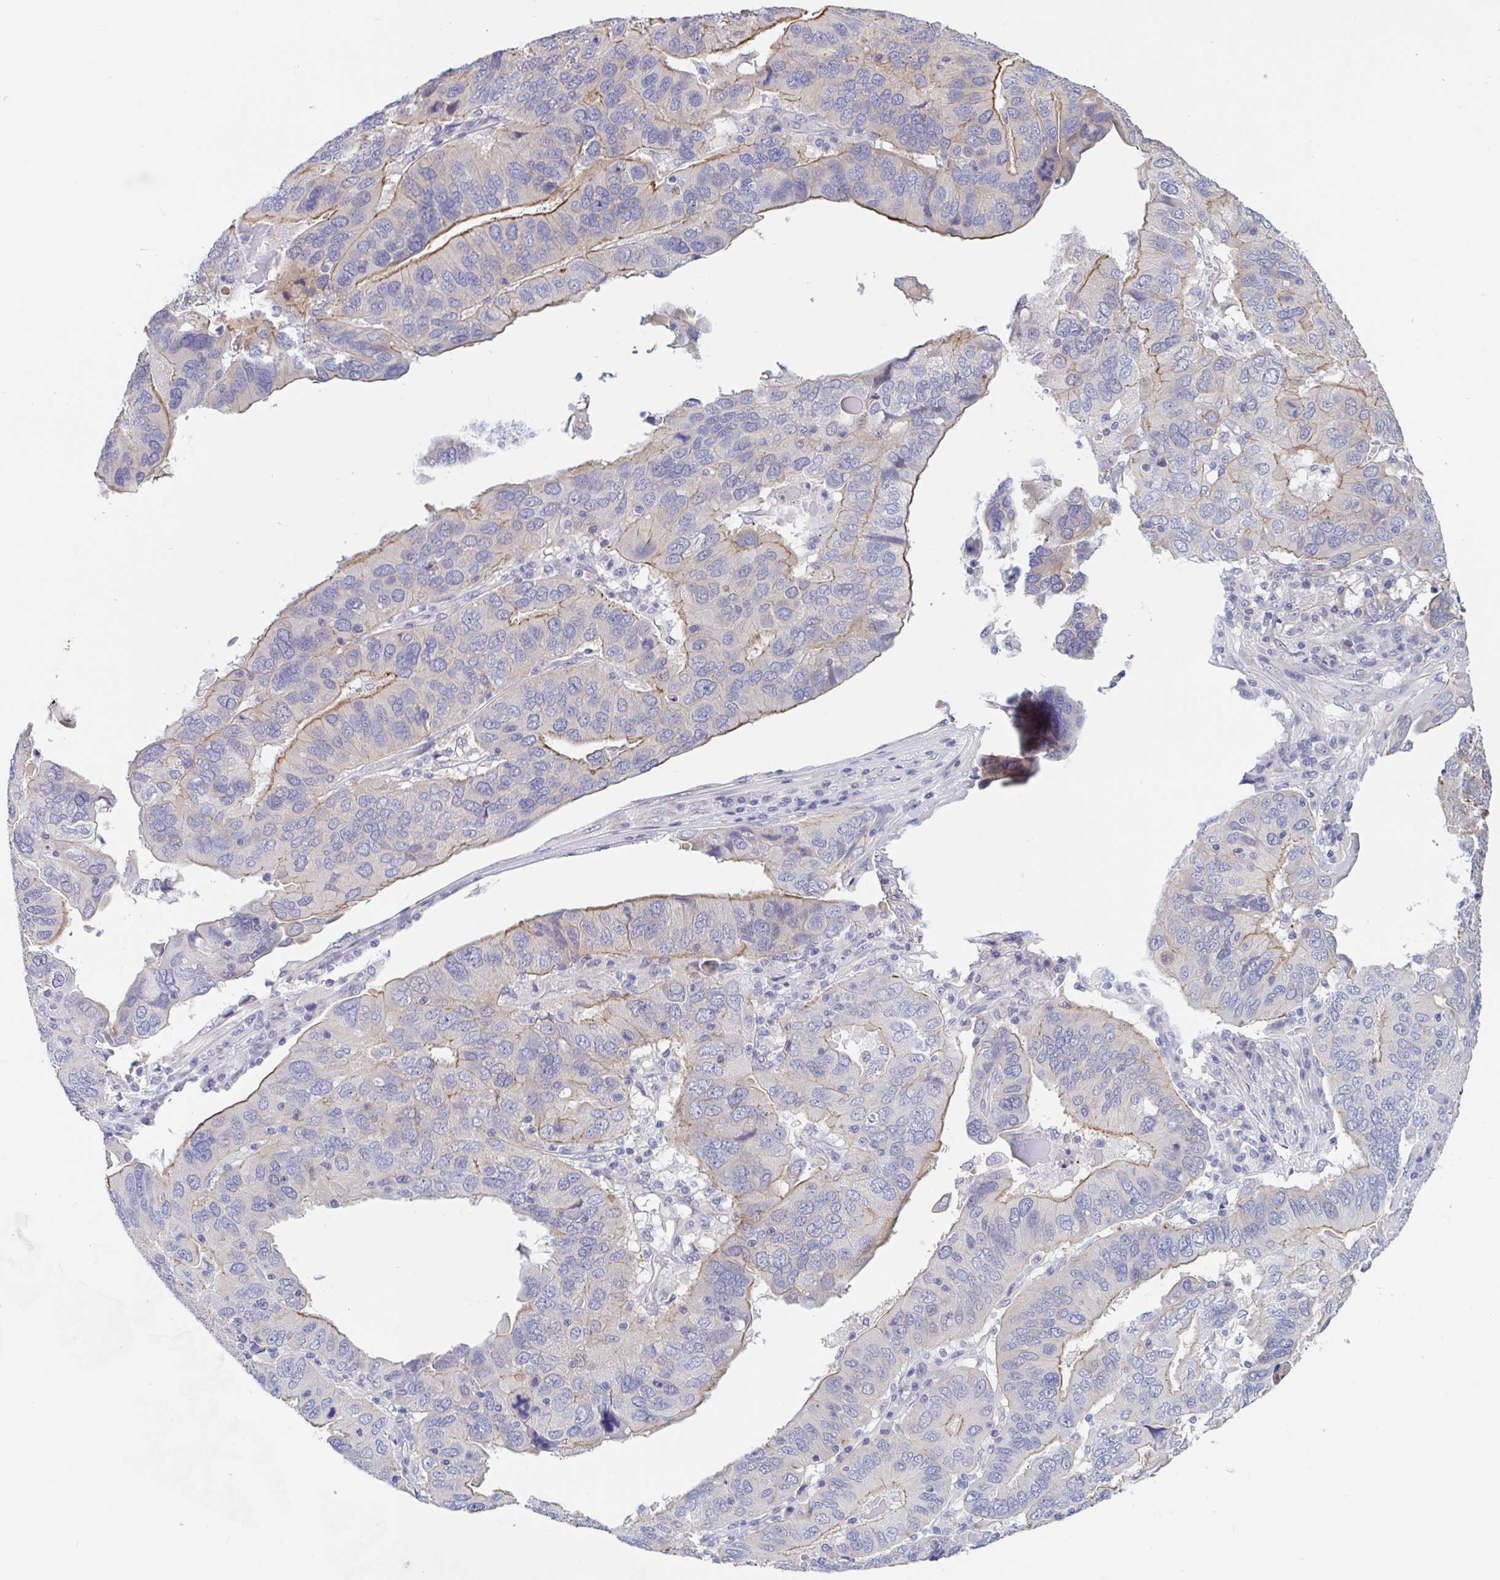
{"staining": {"intensity": "moderate", "quantity": "<25%", "location": "cytoplasmic/membranous"}, "tissue": "ovarian cancer", "cell_type": "Tumor cells", "image_type": "cancer", "snomed": [{"axis": "morphology", "description": "Cystadenocarcinoma, serous, NOS"}, {"axis": "topography", "description": "Ovary"}], "caption": "Immunohistochemical staining of ovarian serous cystadenocarcinoma displays low levels of moderate cytoplasmic/membranous staining in about <25% of tumor cells. Using DAB (3,3'-diaminobenzidine) (brown) and hematoxylin (blue) stains, captured at high magnification using brightfield microscopy.", "gene": "UNKL", "patient": {"sex": "female", "age": 79}}